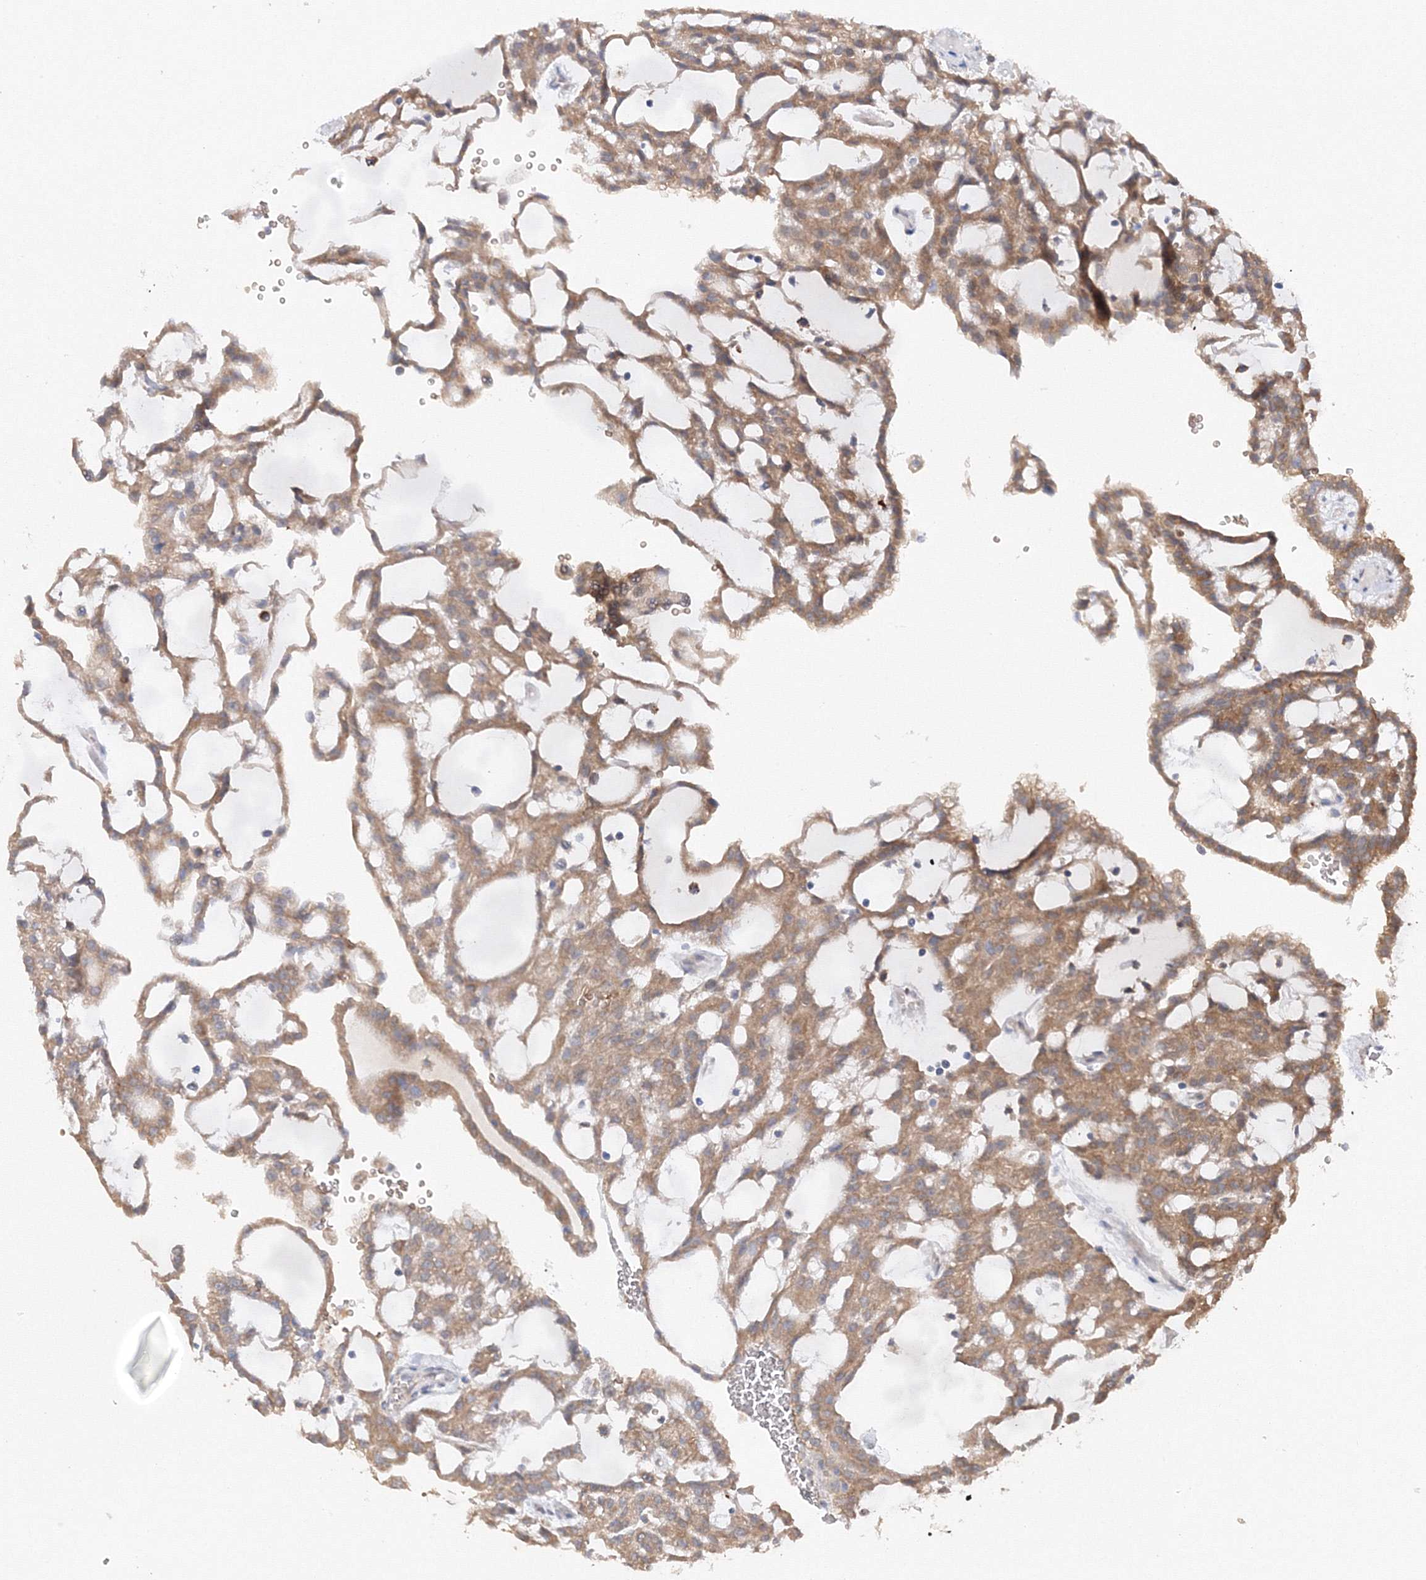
{"staining": {"intensity": "moderate", "quantity": ">75%", "location": "cytoplasmic/membranous"}, "tissue": "renal cancer", "cell_type": "Tumor cells", "image_type": "cancer", "snomed": [{"axis": "morphology", "description": "Adenocarcinoma, NOS"}, {"axis": "topography", "description": "Kidney"}], "caption": "The micrograph shows immunohistochemical staining of adenocarcinoma (renal). There is moderate cytoplasmic/membranous staining is present in about >75% of tumor cells.", "gene": "DIS3L2", "patient": {"sex": "male", "age": 63}}